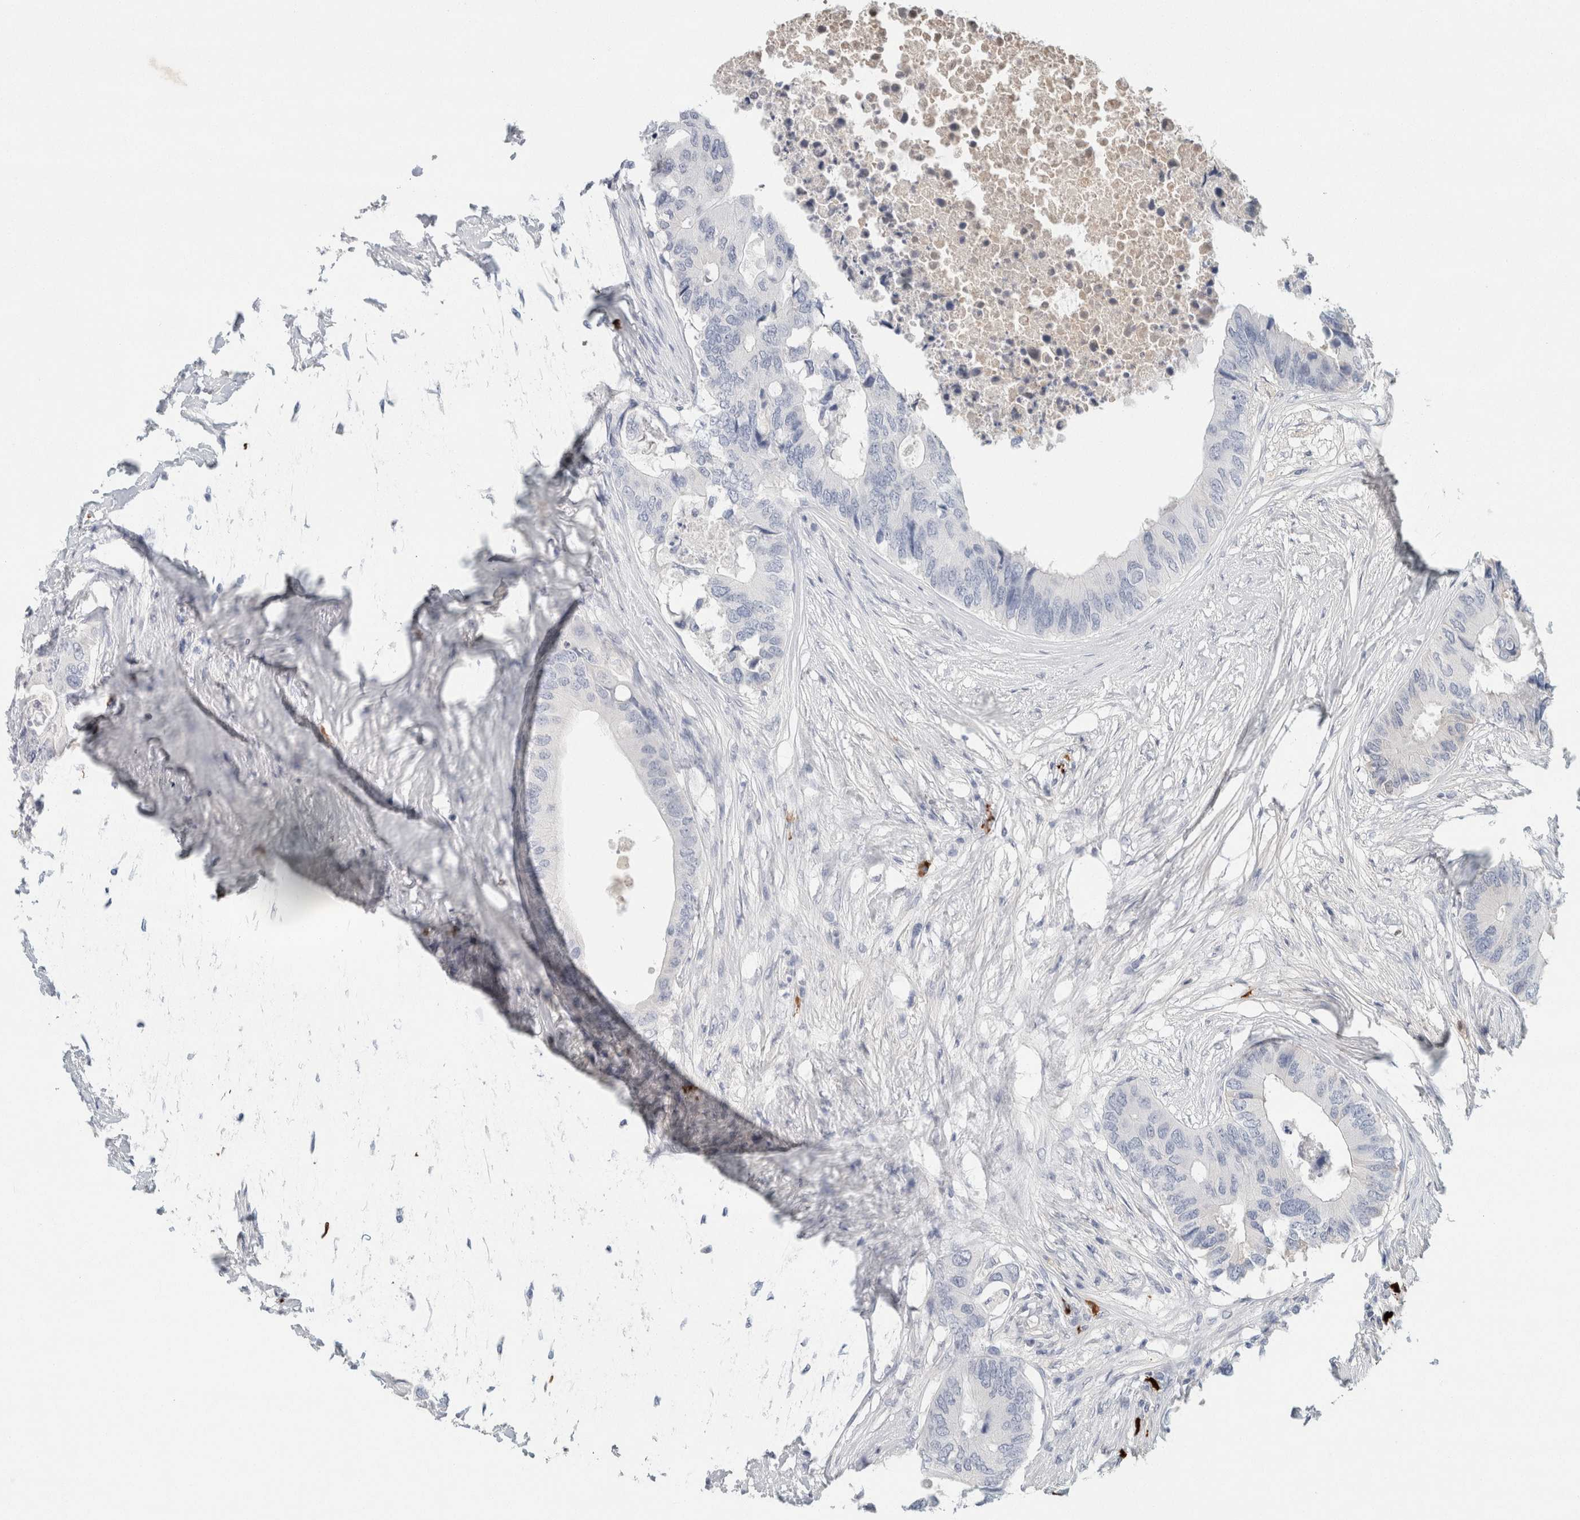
{"staining": {"intensity": "negative", "quantity": "none", "location": "none"}, "tissue": "colorectal cancer", "cell_type": "Tumor cells", "image_type": "cancer", "snomed": [{"axis": "morphology", "description": "Adenocarcinoma, NOS"}, {"axis": "topography", "description": "Colon"}], "caption": "Adenocarcinoma (colorectal) was stained to show a protein in brown. There is no significant expression in tumor cells.", "gene": "IL6", "patient": {"sex": "male", "age": 71}}